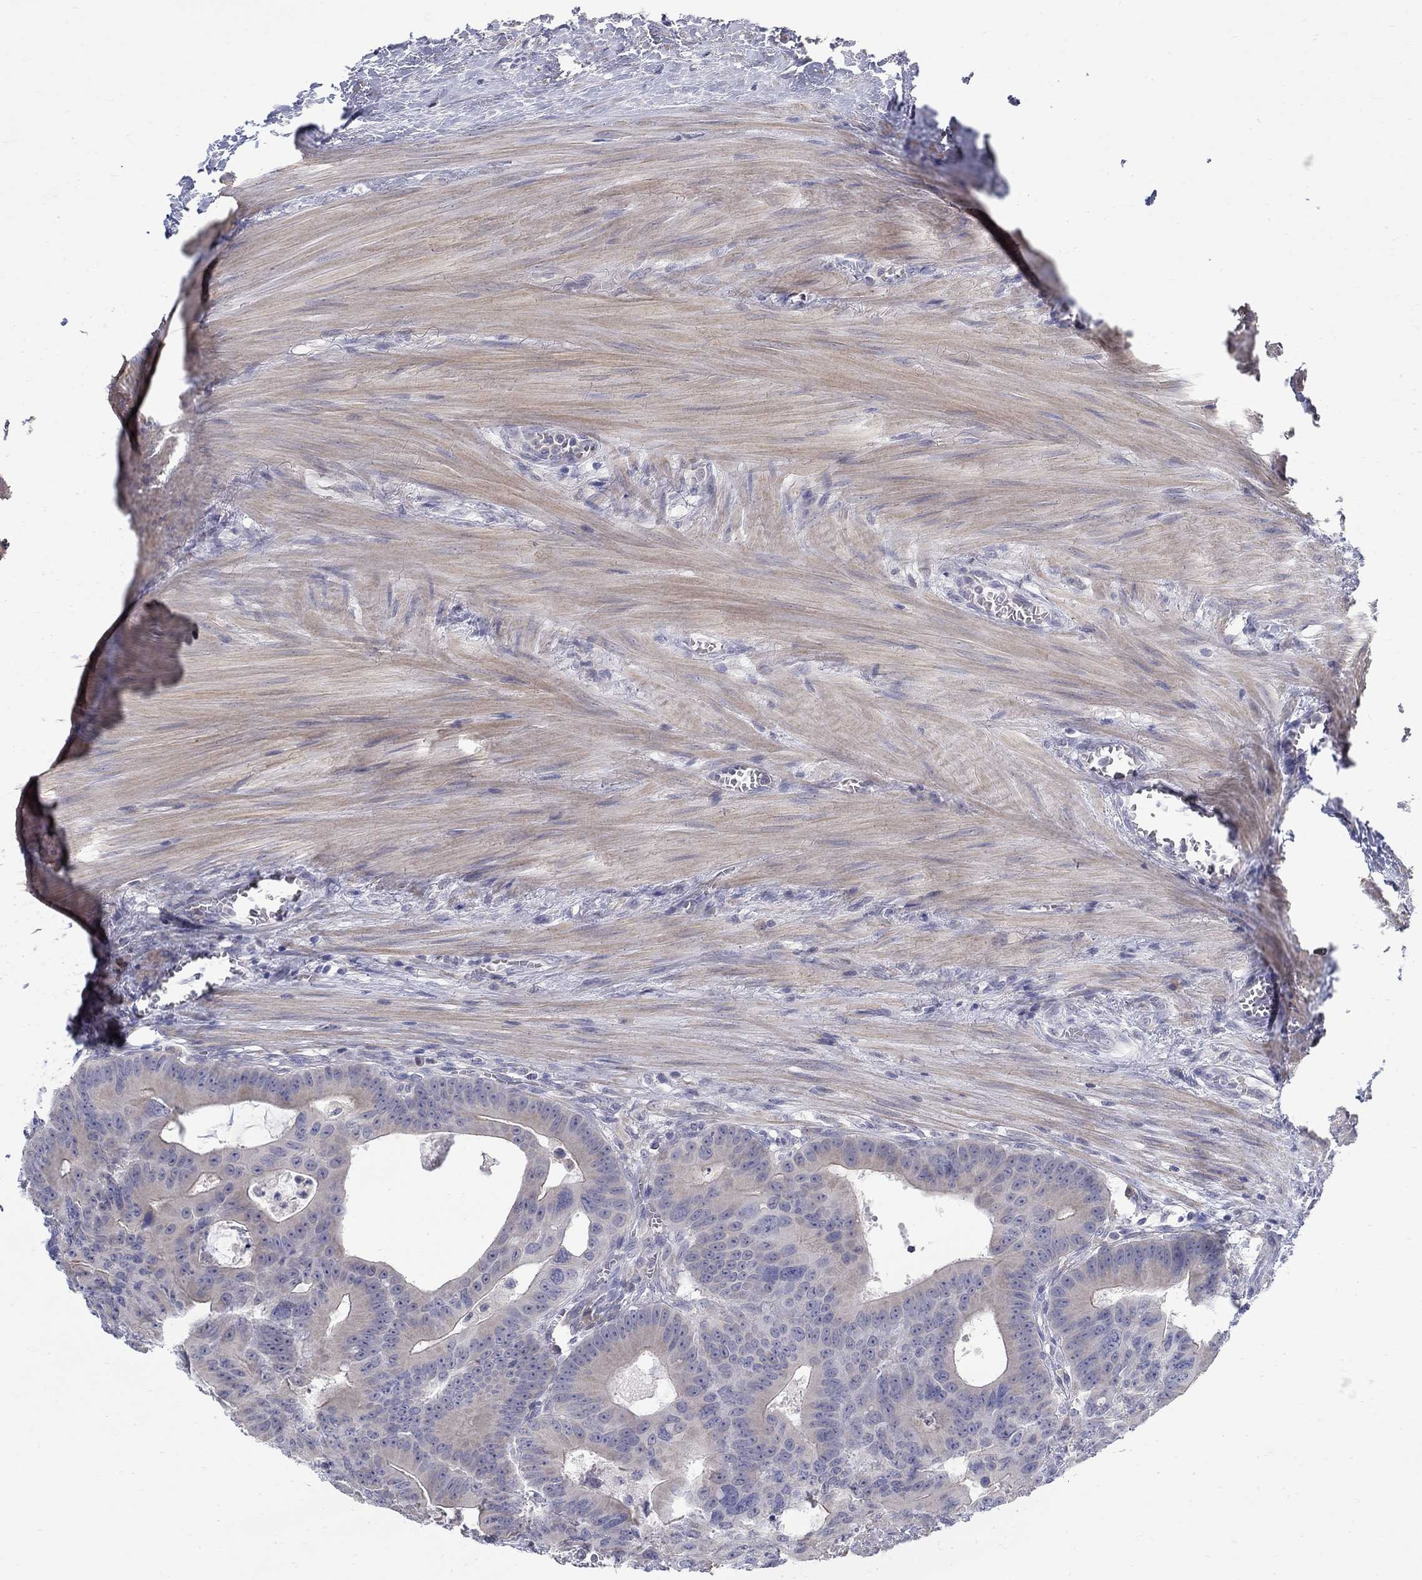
{"staining": {"intensity": "negative", "quantity": "none", "location": "none"}, "tissue": "colorectal cancer", "cell_type": "Tumor cells", "image_type": "cancer", "snomed": [{"axis": "morphology", "description": "Adenocarcinoma, NOS"}, {"axis": "topography", "description": "Rectum"}], "caption": "This is an immunohistochemistry (IHC) photomicrograph of human colorectal cancer. There is no staining in tumor cells.", "gene": "ABCA4", "patient": {"sex": "male", "age": 64}}